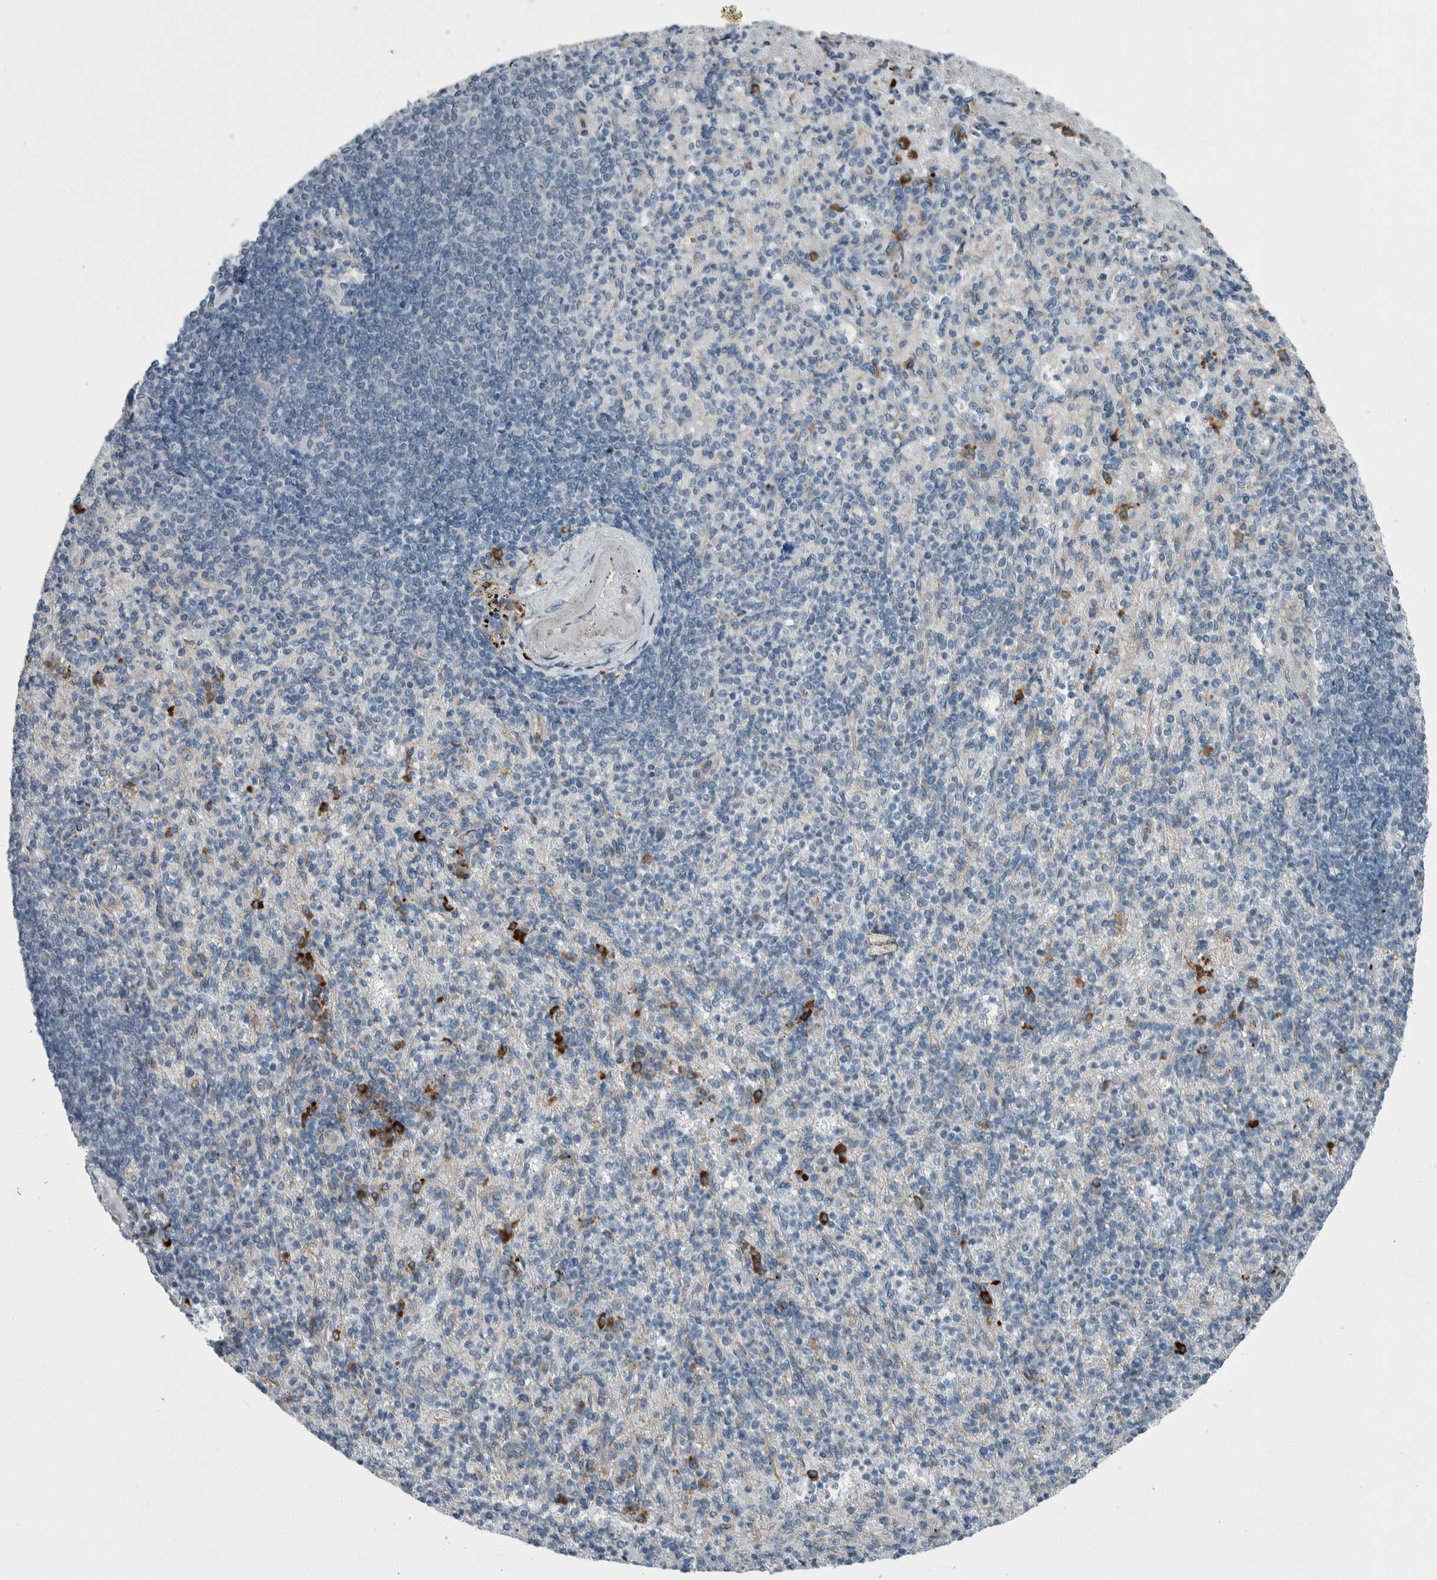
{"staining": {"intensity": "strong", "quantity": "<25%", "location": "cytoplasmic/membranous"}, "tissue": "spleen", "cell_type": "Cells in red pulp", "image_type": "normal", "snomed": [{"axis": "morphology", "description": "Normal tissue, NOS"}, {"axis": "topography", "description": "Spleen"}], "caption": "There is medium levels of strong cytoplasmic/membranous staining in cells in red pulp of normal spleen, as demonstrated by immunohistochemical staining (brown color).", "gene": "USP25", "patient": {"sex": "female", "age": 74}}